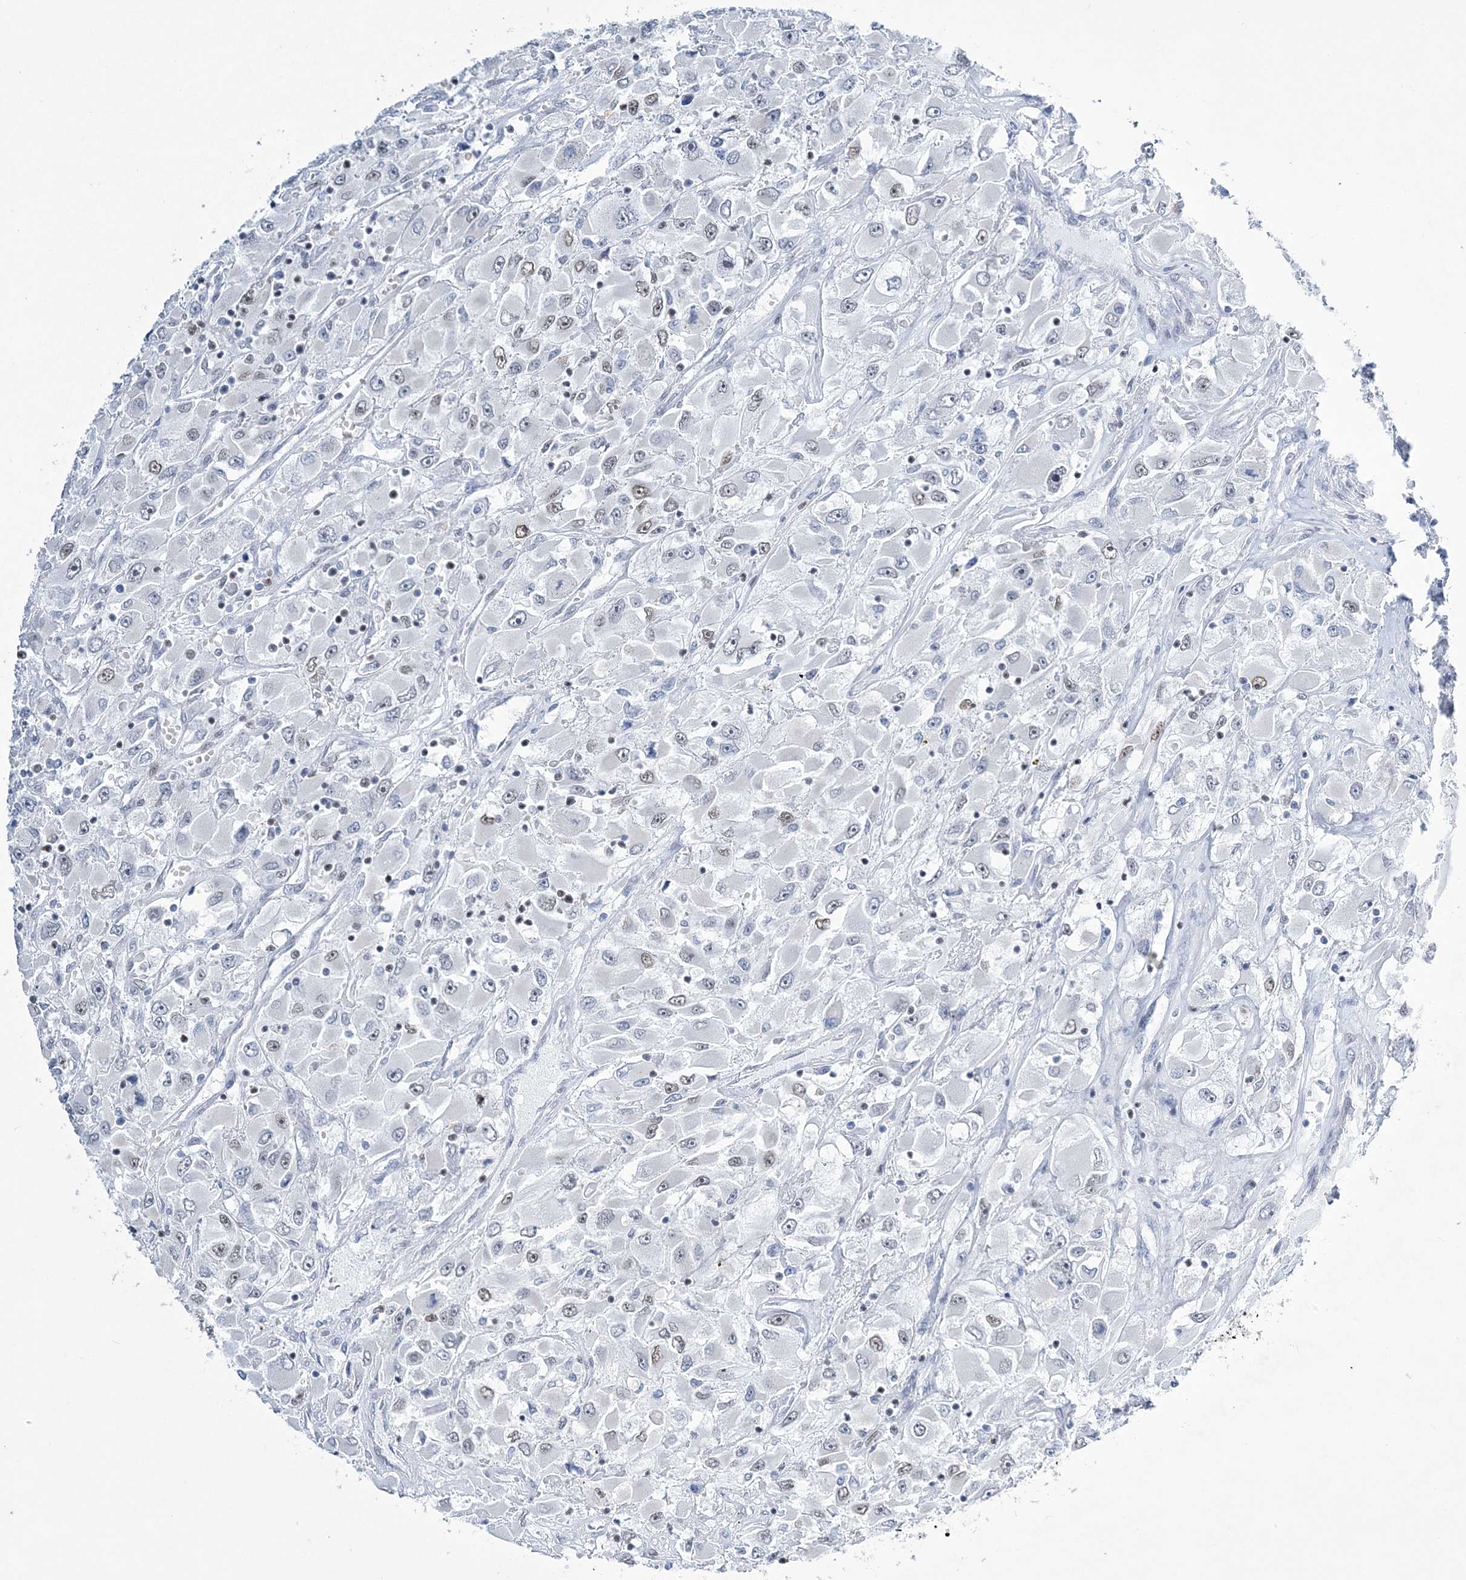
{"staining": {"intensity": "negative", "quantity": "none", "location": "none"}, "tissue": "renal cancer", "cell_type": "Tumor cells", "image_type": "cancer", "snomed": [{"axis": "morphology", "description": "Adenocarcinoma, NOS"}, {"axis": "topography", "description": "Kidney"}], "caption": "DAB (3,3'-diaminobenzidine) immunohistochemical staining of human renal cancer shows no significant positivity in tumor cells.", "gene": "ZBTB7A", "patient": {"sex": "female", "age": 52}}